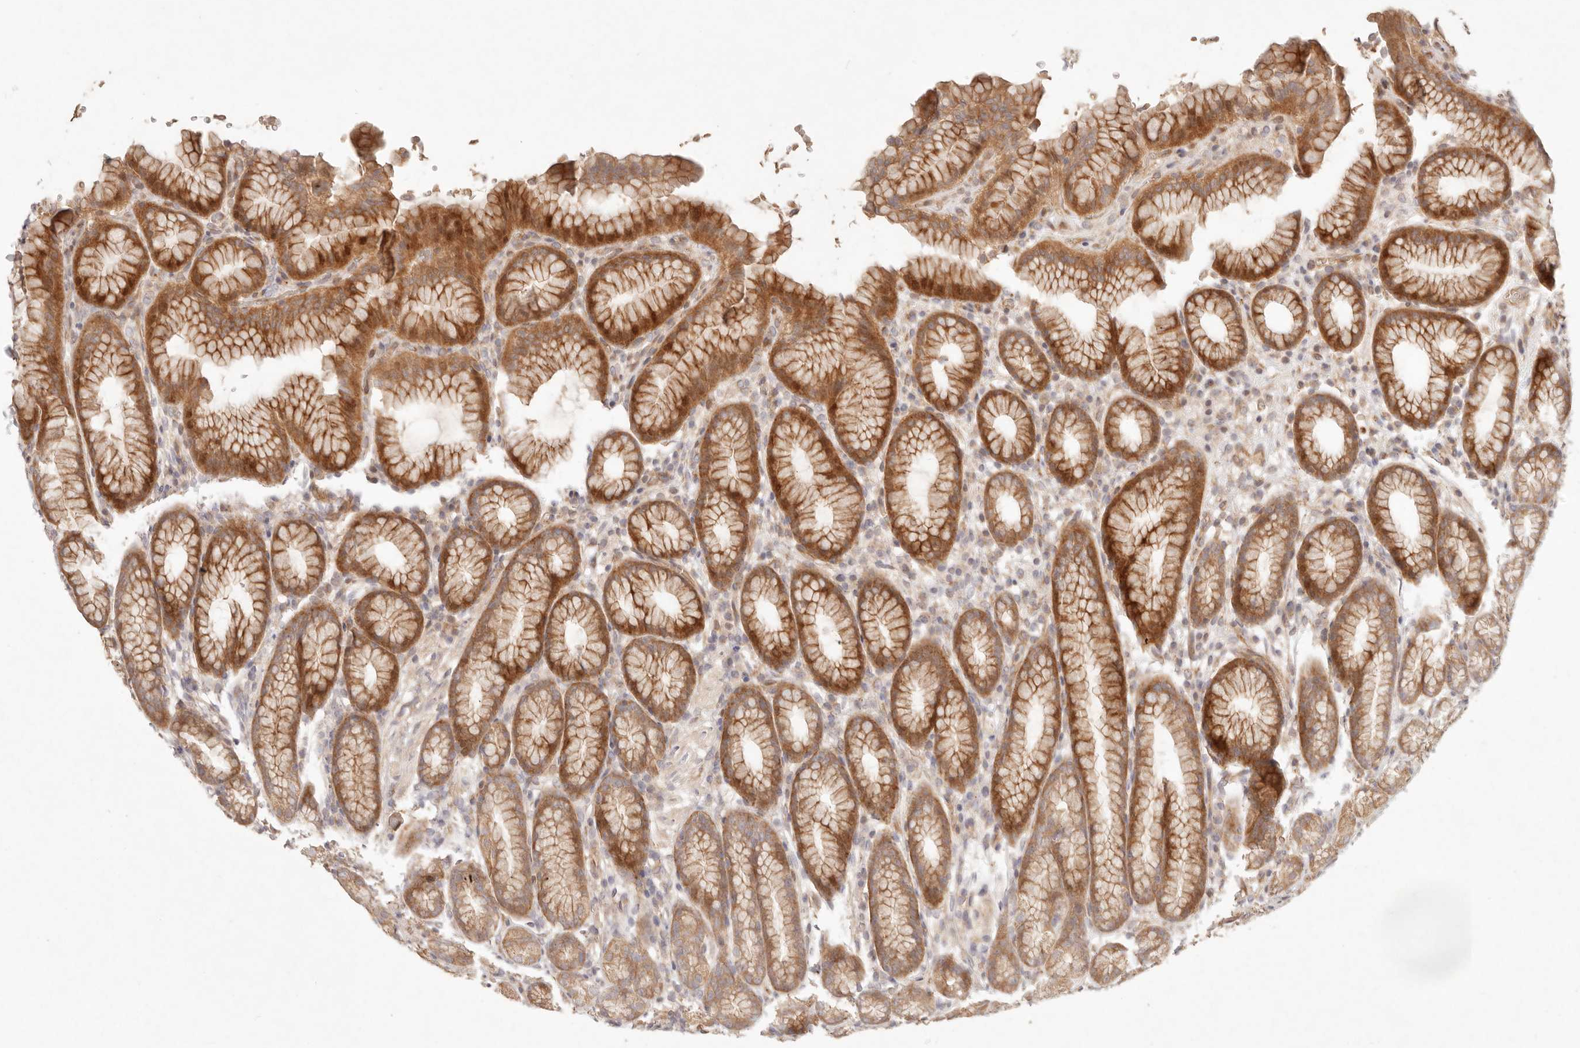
{"staining": {"intensity": "moderate", "quantity": ">75%", "location": "cytoplasmic/membranous"}, "tissue": "stomach", "cell_type": "Glandular cells", "image_type": "normal", "snomed": [{"axis": "morphology", "description": "Normal tissue, NOS"}, {"axis": "topography", "description": "Stomach"}], "caption": "Protein staining demonstrates moderate cytoplasmic/membranous staining in approximately >75% of glandular cells in normal stomach.", "gene": "PPP1R3B", "patient": {"sex": "male", "age": 42}}